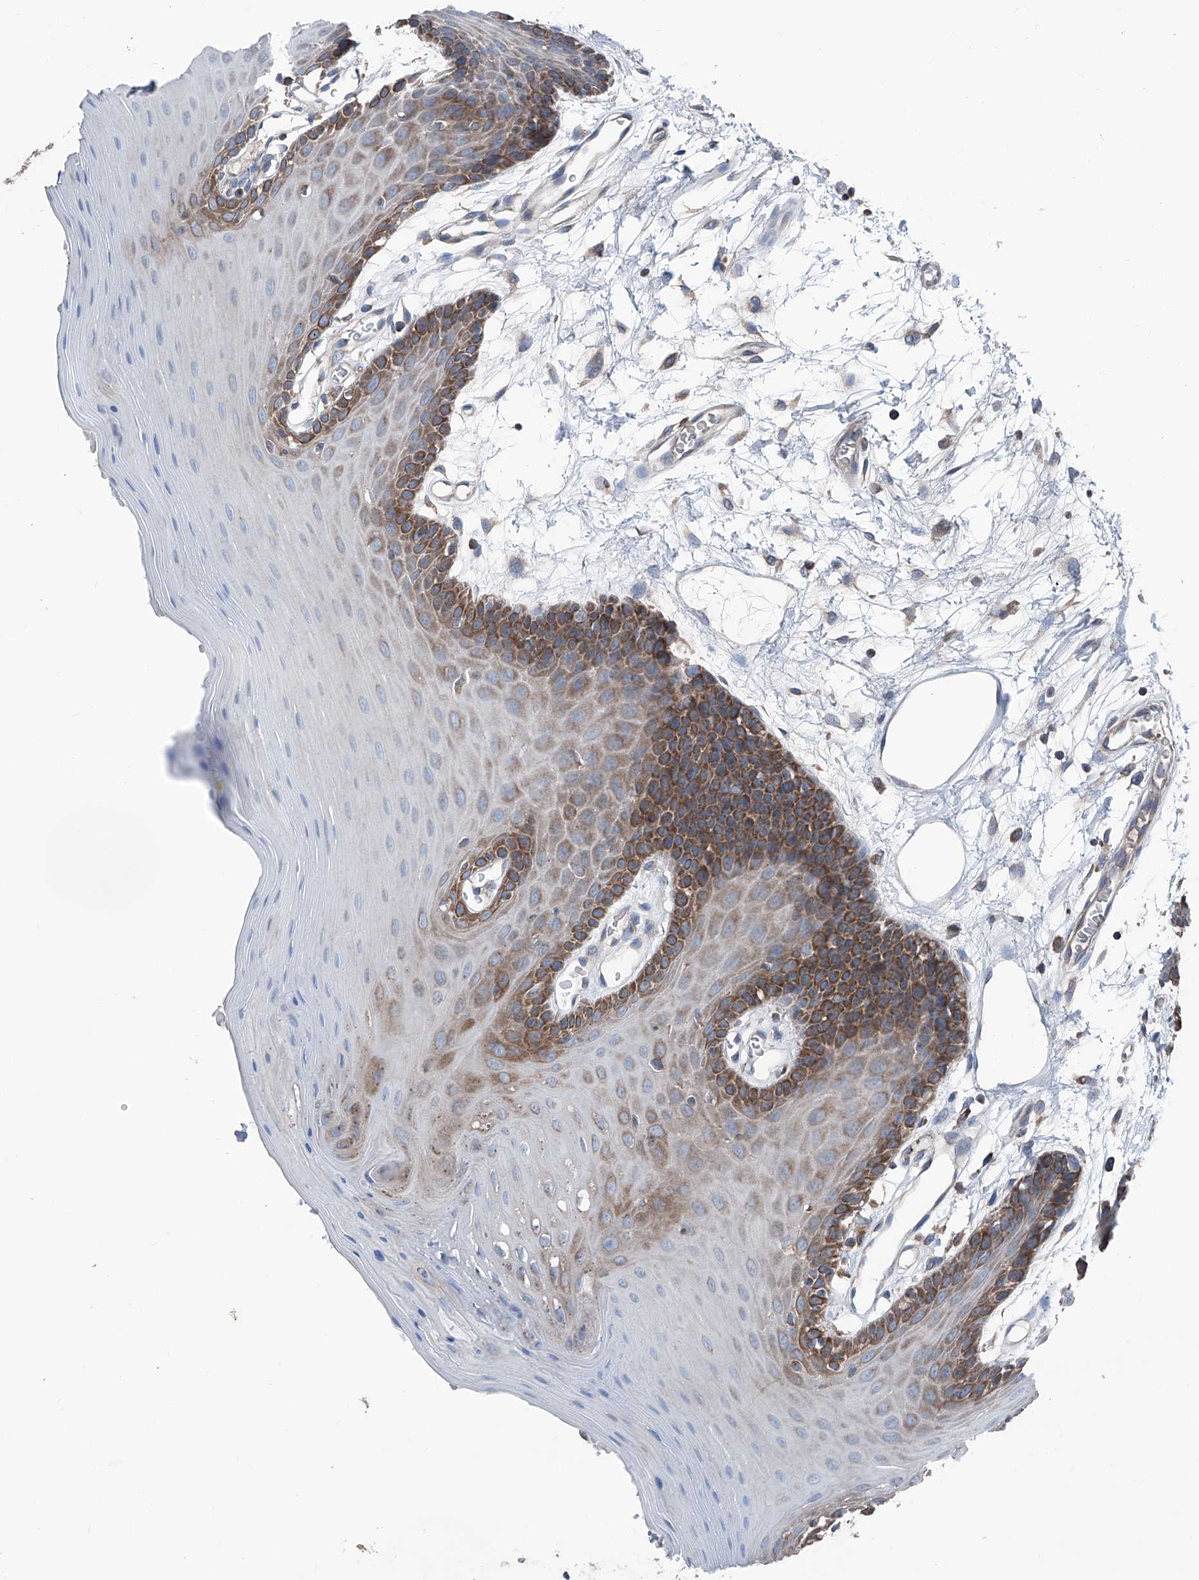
{"staining": {"intensity": "moderate", "quantity": "25%-75%", "location": "cytoplasmic/membranous"}, "tissue": "oral mucosa", "cell_type": "Squamous epithelial cells", "image_type": "normal", "snomed": [{"axis": "morphology", "description": "Normal tissue, NOS"}, {"axis": "morphology", "description": "Squamous cell carcinoma, NOS"}, {"axis": "topography", "description": "Skeletal muscle"}, {"axis": "topography", "description": "Oral tissue"}, {"axis": "topography", "description": "Salivary gland"}, {"axis": "topography", "description": "Head-Neck"}], "caption": "A brown stain shows moderate cytoplasmic/membranous positivity of a protein in squamous epithelial cells of benign oral mucosa. Immunohistochemistry stains the protein in brown and the nuclei are stained blue.", "gene": "GPAT3", "patient": {"sex": "male", "age": 54}}